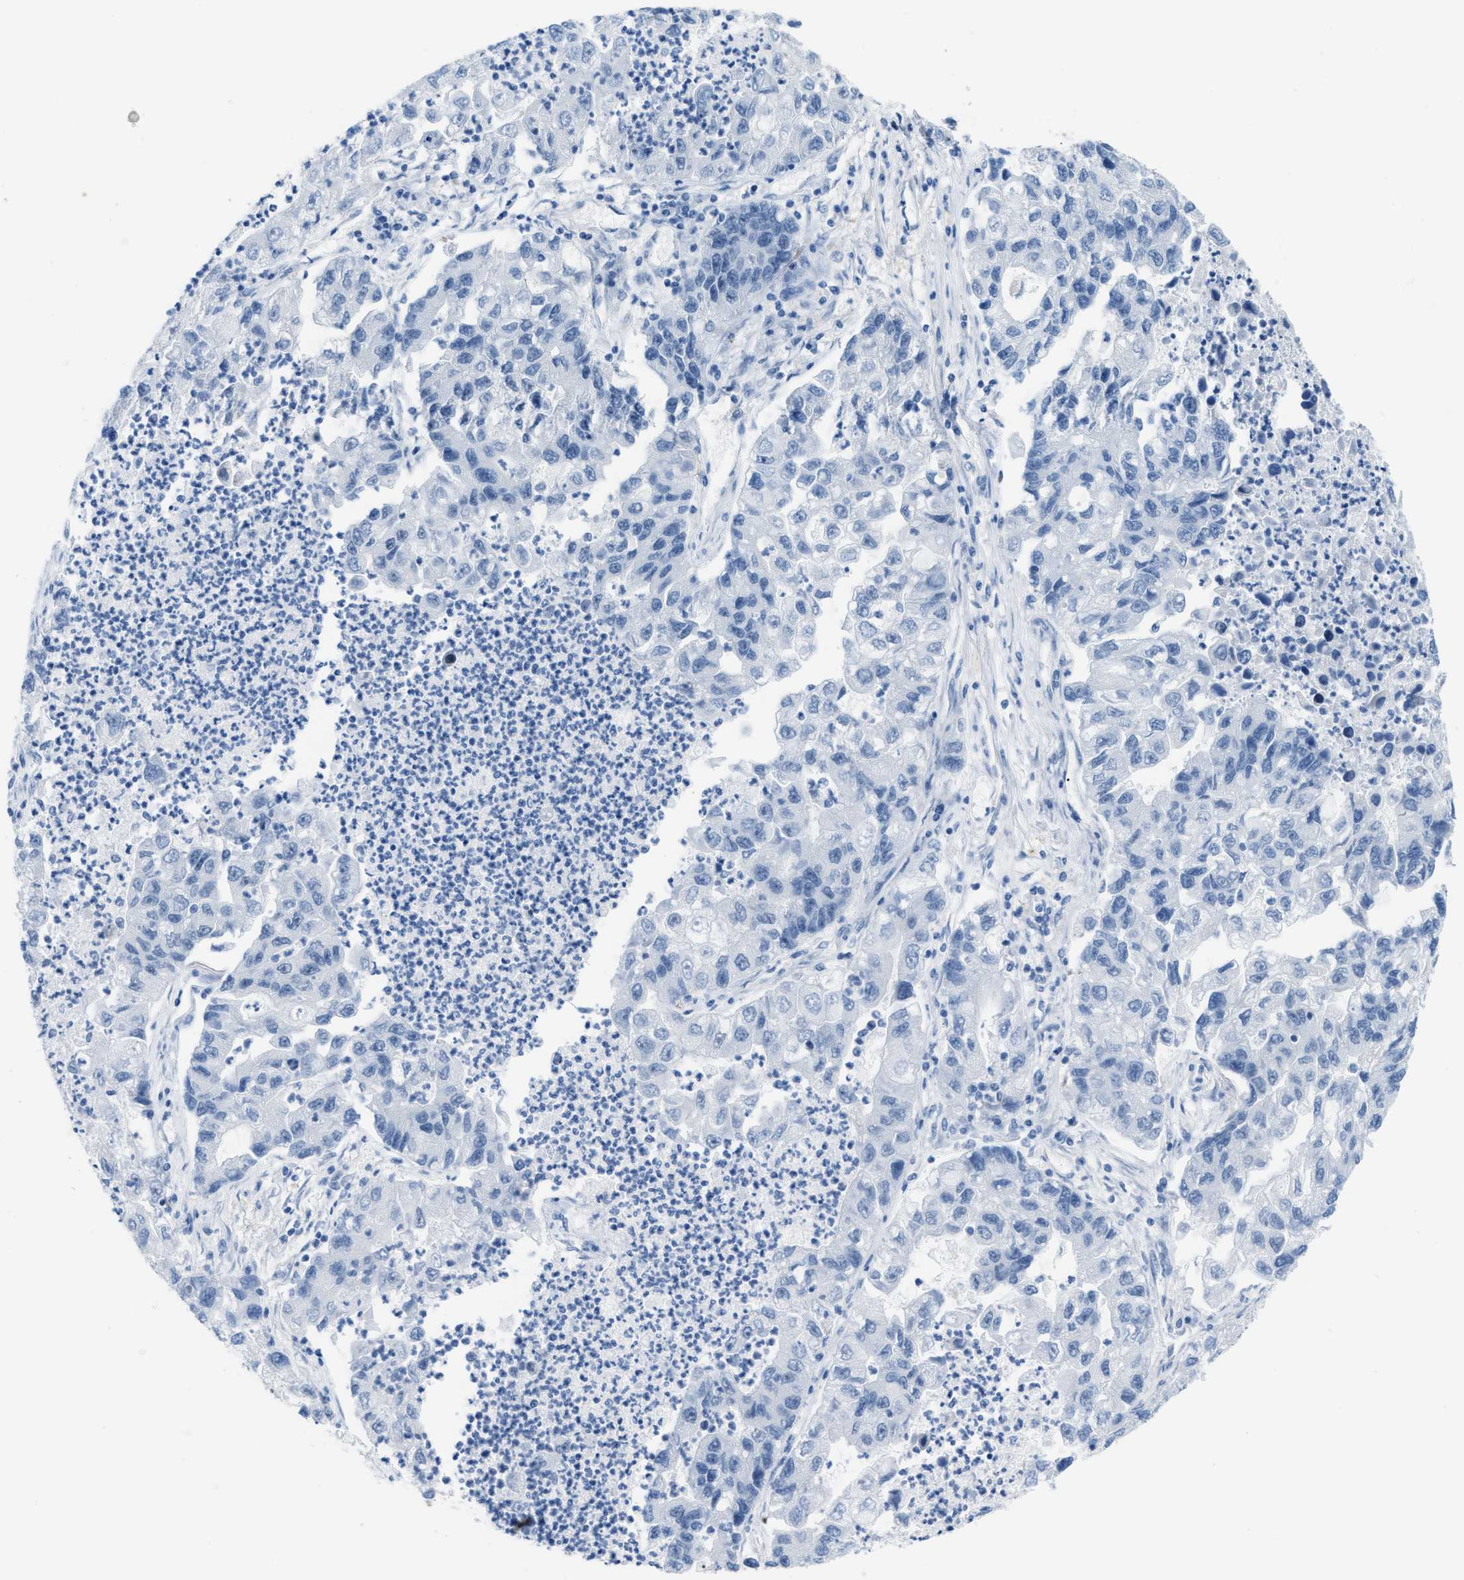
{"staining": {"intensity": "negative", "quantity": "none", "location": "none"}, "tissue": "lung cancer", "cell_type": "Tumor cells", "image_type": "cancer", "snomed": [{"axis": "morphology", "description": "Adenocarcinoma, NOS"}, {"axis": "topography", "description": "Lung"}], "caption": "Tumor cells are negative for brown protein staining in adenocarcinoma (lung).", "gene": "PHRF1", "patient": {"sex": "female", "age": 51}}